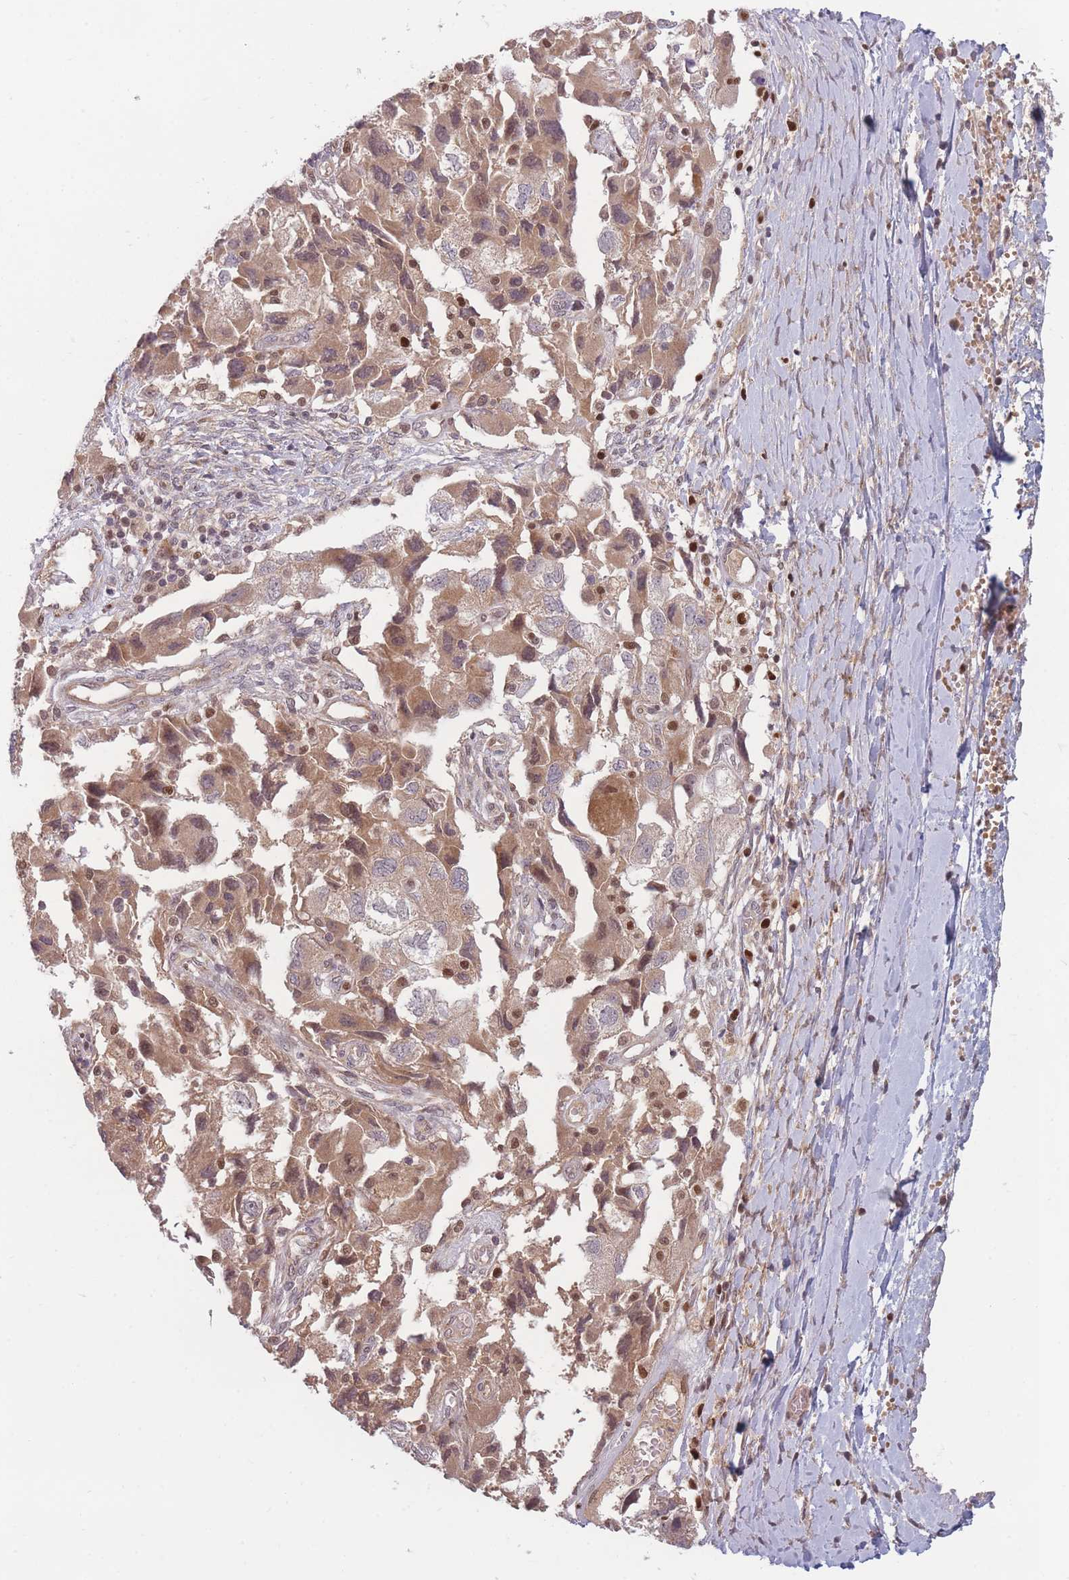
{"staining": {"intensity": "moderate", "quantity": ">75%", "location": "cytoplasmic/membranous,nuclear"}, "tissue": "ovarian cancer", "cell_type": "Tumor cells", "image_type": "cancer", "snomed": [{"axis": "morphology", "description": "Carcinoma, NOS"}, {"axis": "morphology", "description": "Cystadenocarcinoma, serous, NOS"}, {"axis": "topography", "description": "Ovary"}], "caption": "Protein positivity by IHC exhibits moderate cytoplasmic/membranous and nuclear expression in approximately >75% of tumor cells in serous cystadenocarcinoma (ovarian). (Stains: DAB in brown, nuclei in blue, Microscopy: brightfield microscopy at high magnification).", "gene": "FAM153A", "patient": {"sex": "female", "age": 69}}